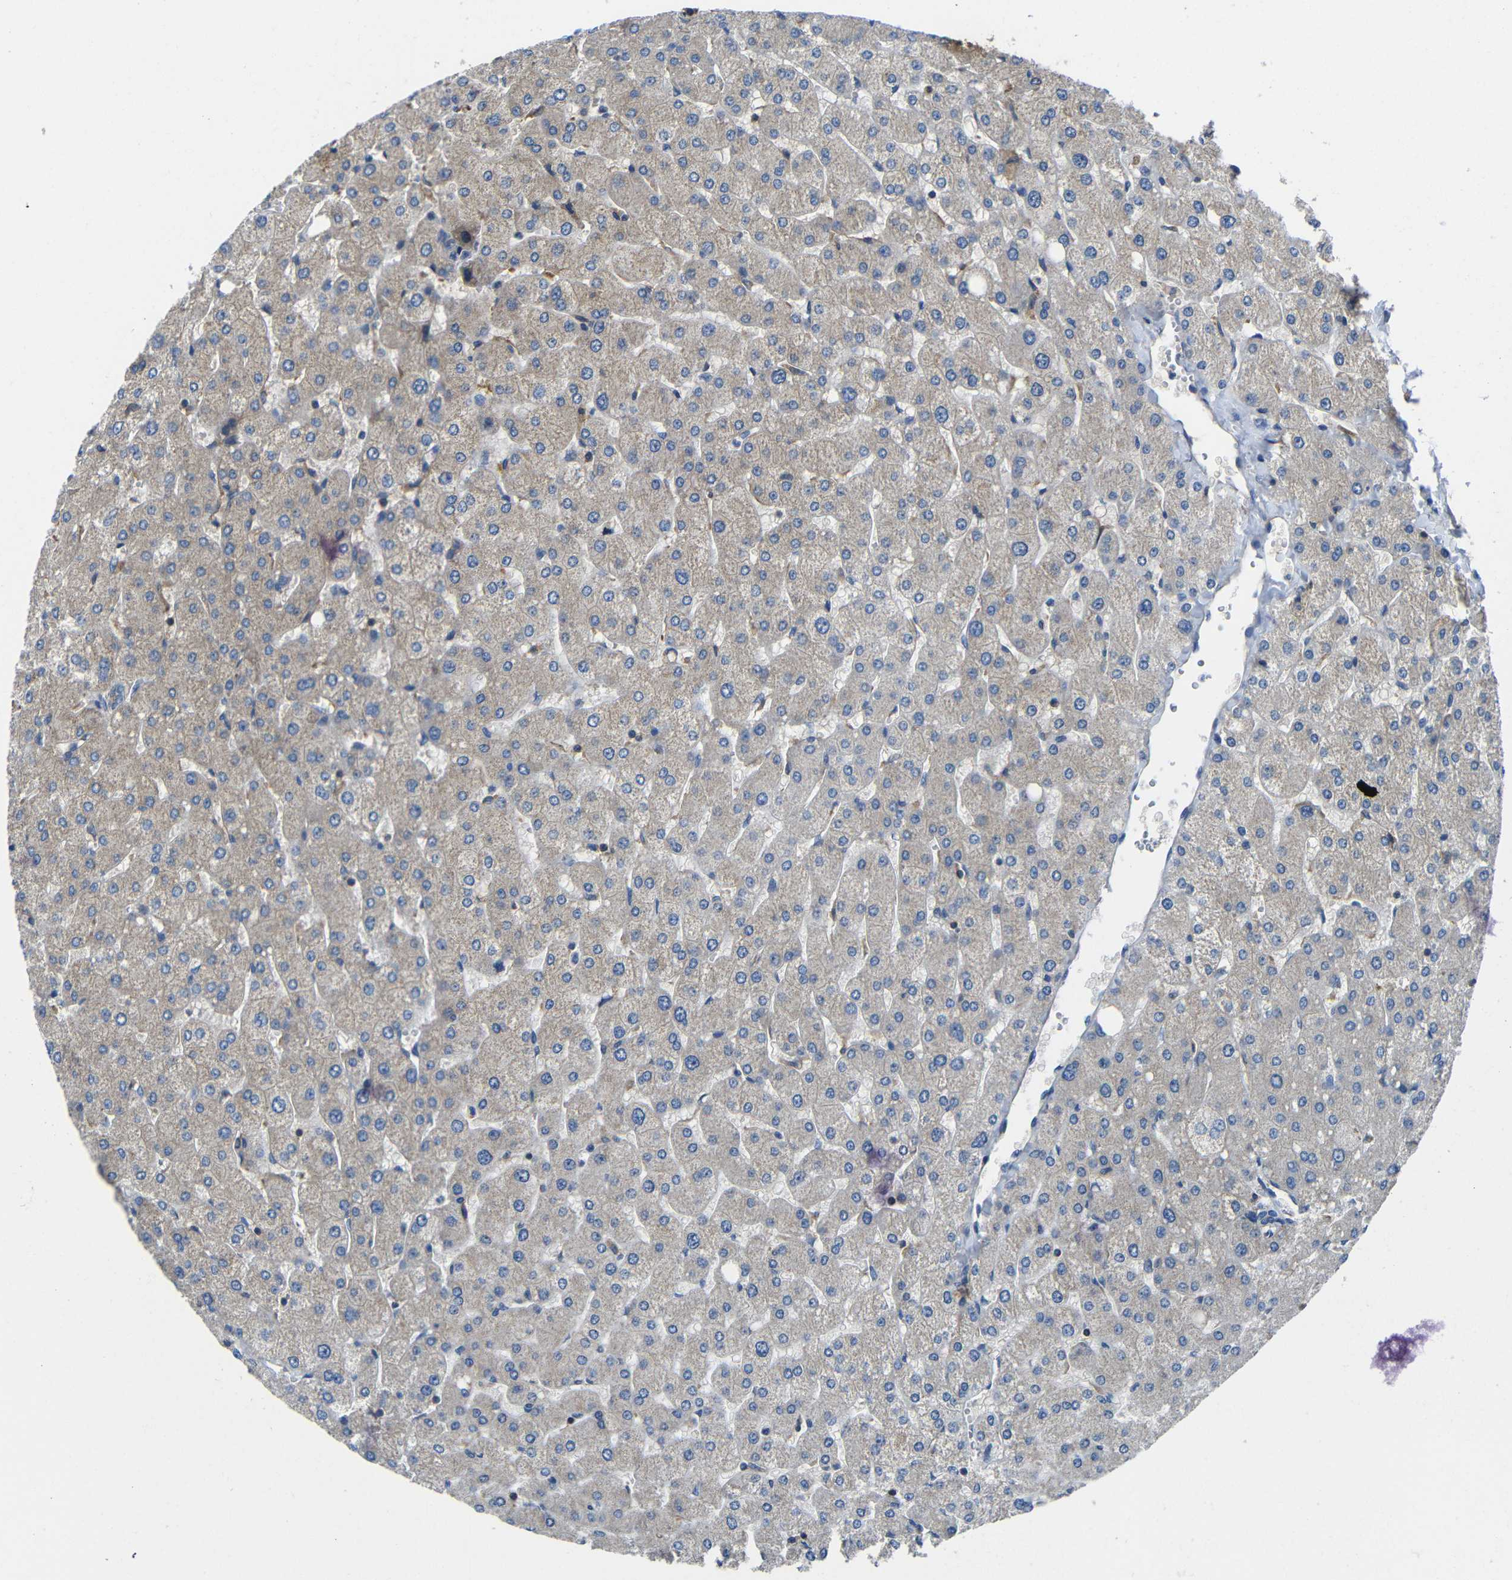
{"staining": {"intensity": "negative", "quantity": "none", "location": "none"}, "tissue": "liver", "cell_type": "Cholangiocytes", "image_type": "normal", "snomed": [{"axis": "morphology", "description": "Normal tissue, NOS"}, {"axis": "topography", "description": "Liver"}], "caption": "DAB (3,3'-diaminobenzidine) immunohistochemical staining of benign liver demonstrates no significant staining in cholangiocytes.", "gene": "GDI1", "patient": {"sex": "male", "age": 55}}